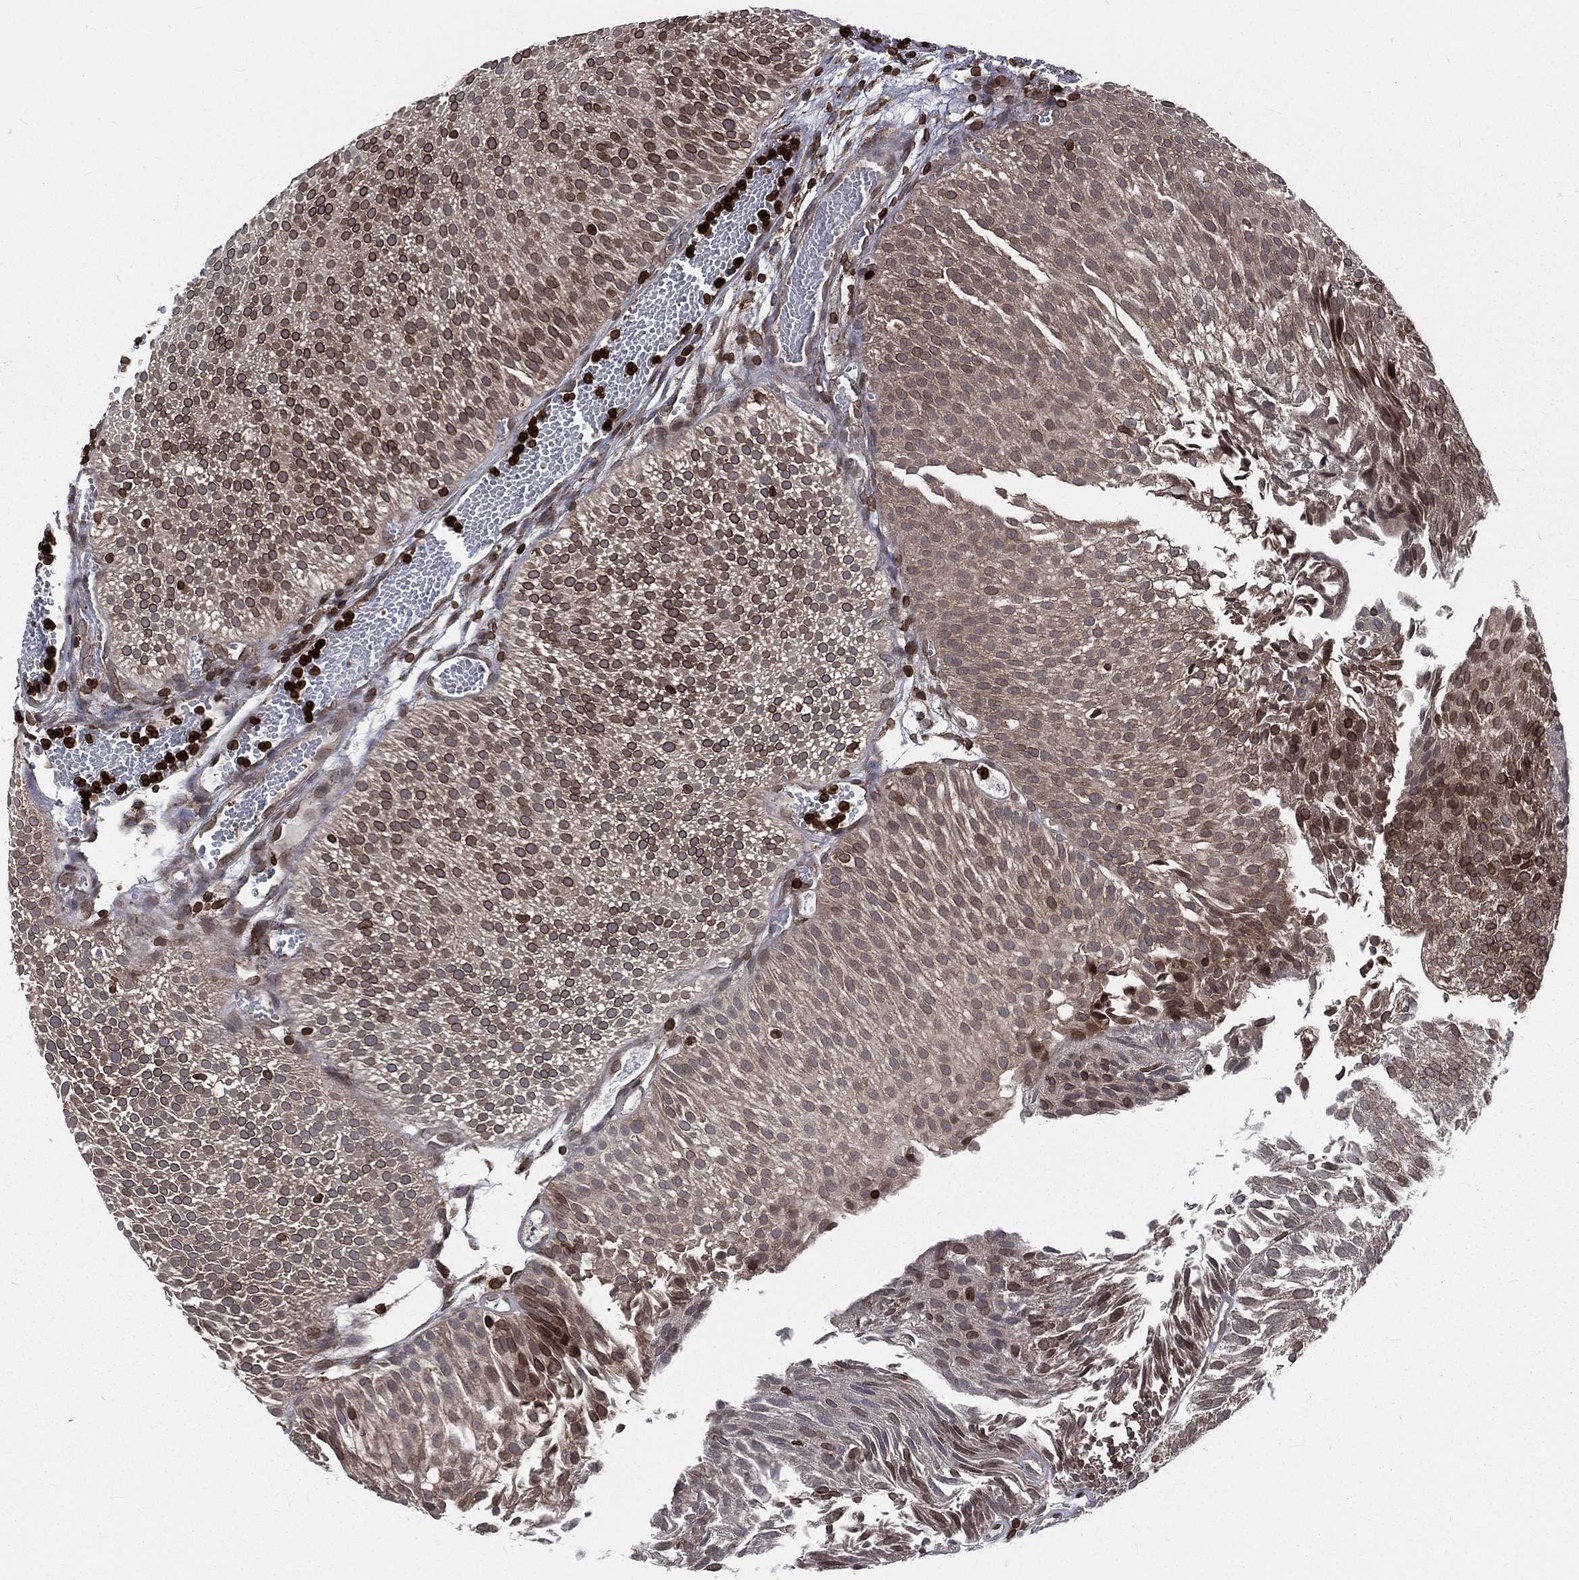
{"staining": {"intensity": "moderate", "quantity": "25%-75%", "location": "cytoplasmic/membranous,nuclear"}, "tissue": "urothelial cancer", "cell_type": "Tumor cells", "image_type": "cancer", "snomed": [{"axis": "morphology", "description": "Urothelial carcinoma, Low grade"}, {"axis": "topography", "description": "Urinary bladder"}], "caption": "This micrograph shows urothelial cancer stained with IHC to label a protein in brown. The cytoplasmic/membranous and nuclear of tumor cells show moderate positivity for the protein. Nuclei are counter-stained blue.", "gene": "LBR", "patient": {"sex": "male", "age": 65}}